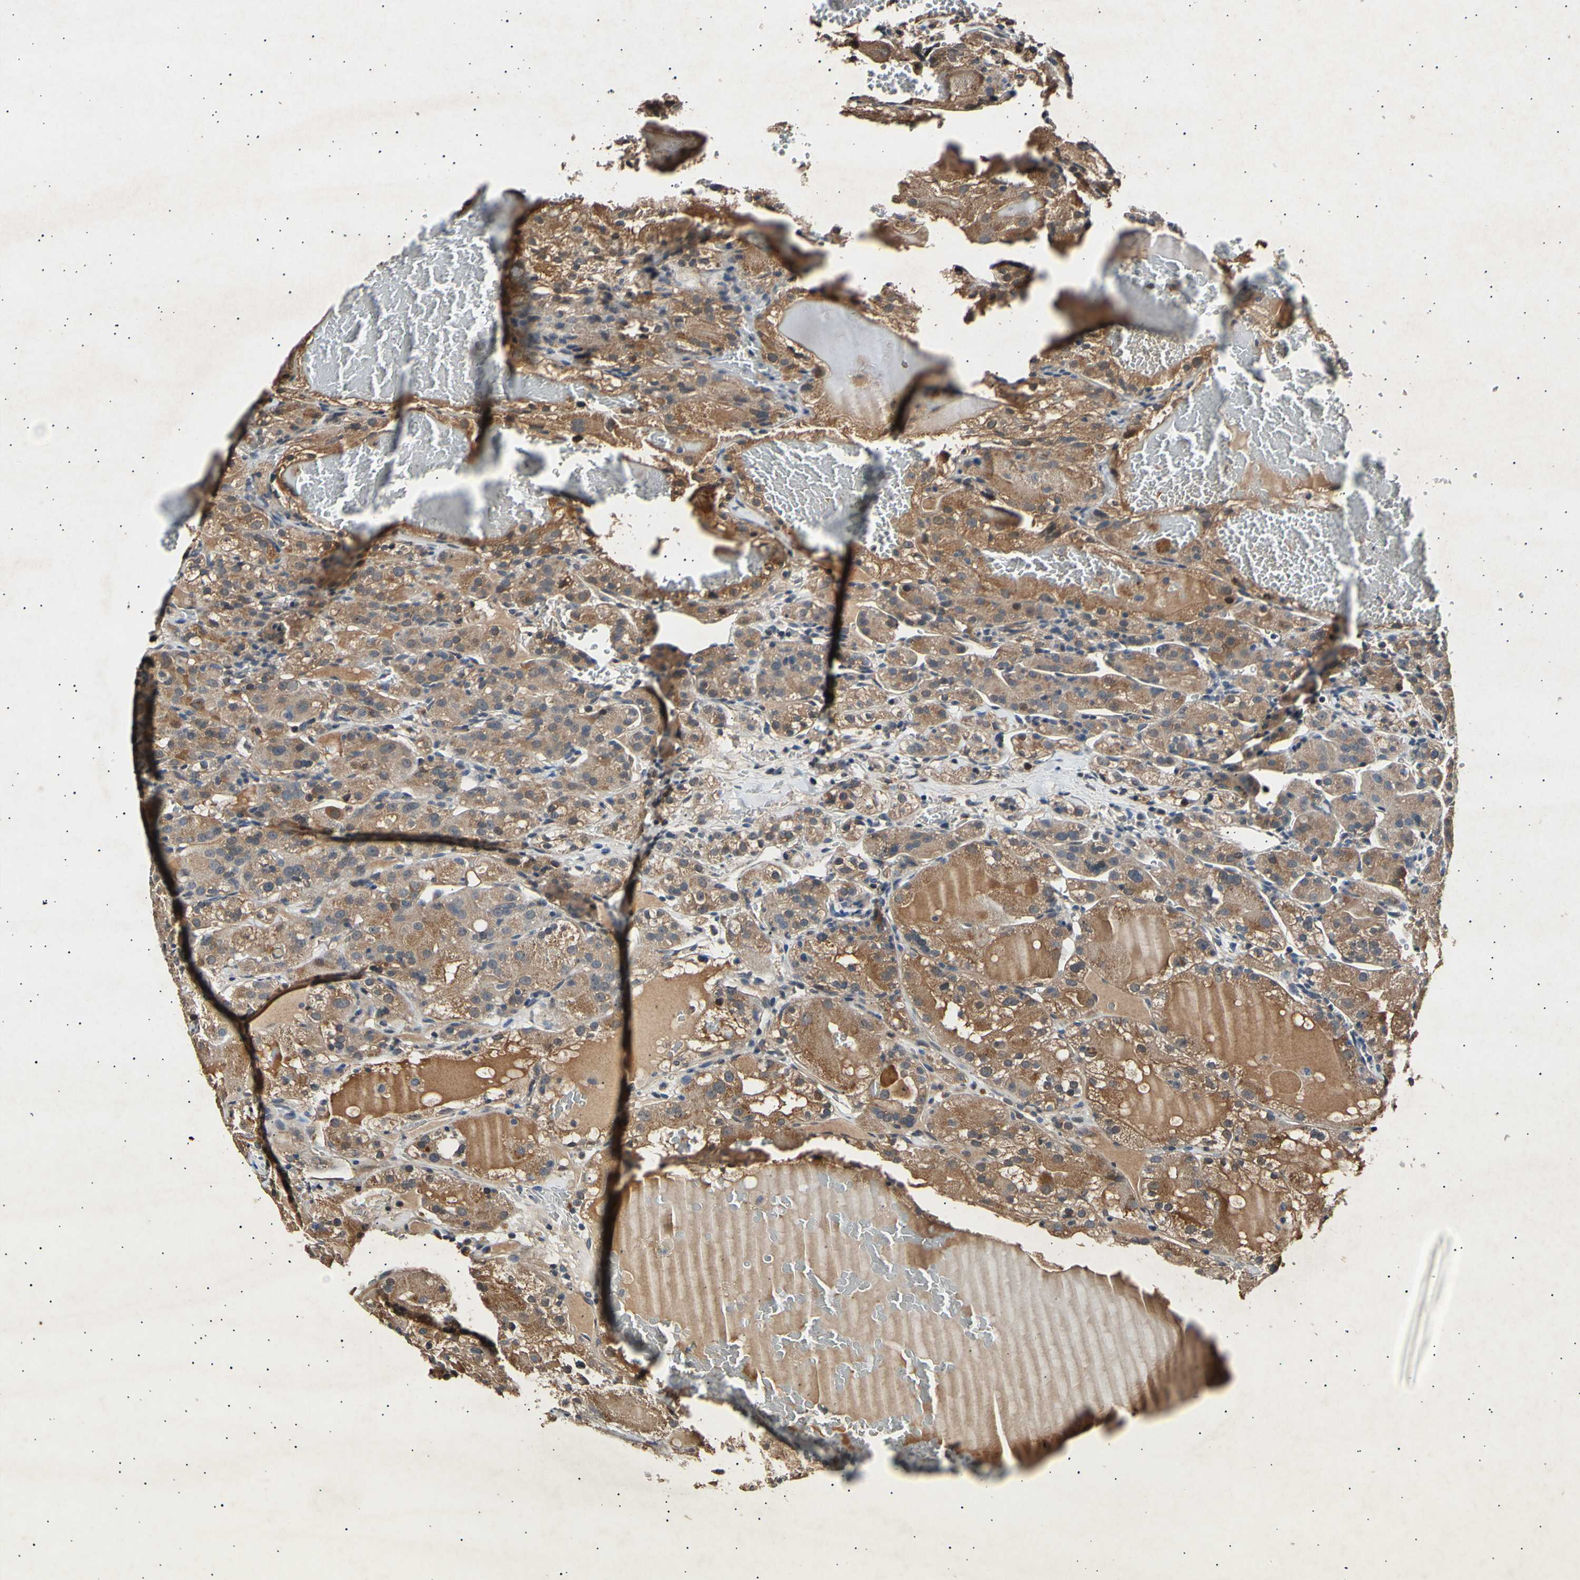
{"staining": {"intensity": "moderate", "quantity": ">75%", "location": "cytoplasmic/membranous"}, "tissue": "renal cancer", "cell_type": "Tumor cells", "image_type": "cancer", "snomed": [{"axis": "morphology", "description": "Normal tissue, NOS"}, {"axis": "morphology", "description": "Adenocarcinoma, NOS"}, {"axis": "topography", "description": "Kidney"}], "caption": "This is an image of IHC staining of renal adenocarcinoma, which shows moderate expression in the cytoplasmic/membranous of tumor cells.", "gene": "ADCY3", "patient": {"sex": "male", "age": 61}}